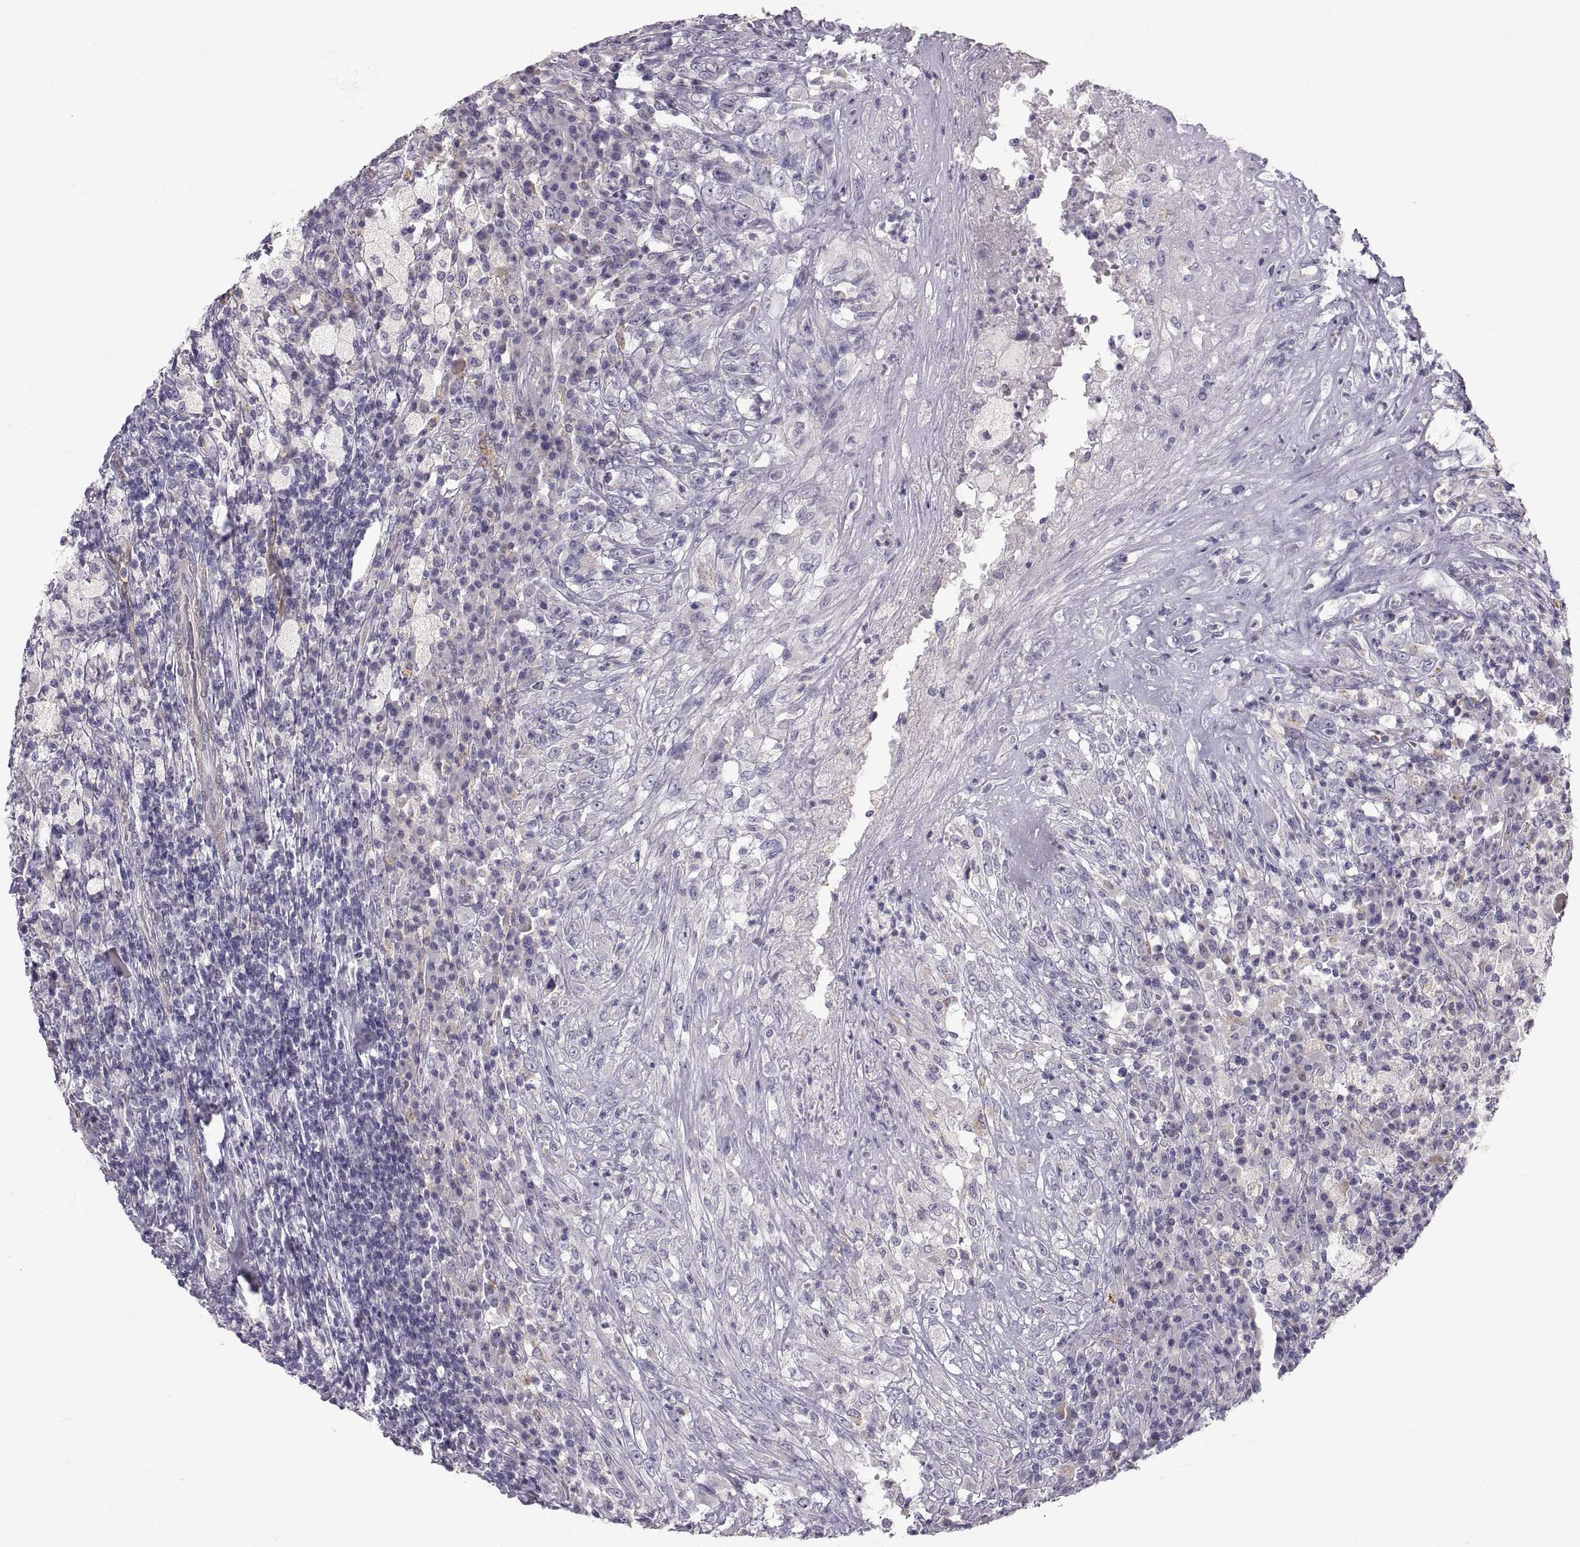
{"staining": {"intensity": "negative", "quantity": "none", "location": "none"}, "tissue": "testis cancer", "cell_type": "Tumor cells", "image_type": "cancer", "snomed": [{"axis": "morphology", "description": "Necrosis, NOS"}, {"axis": "morphology", "description": "Carcinoma, Embryonal, NOS"}, {"axis": "topography", "description": "Testis"}], "caption": "The photomicrograph displays no staining of tumor cells in testis cancer (embryonal carcinoma). The staining is performed using DAB (3,3'-diaminobenzidine) brown chromogen with nuclei counter-stained in using hematoxylin.", "gene": "PGM5", "patient": {"sex": "male", "age": 19}}